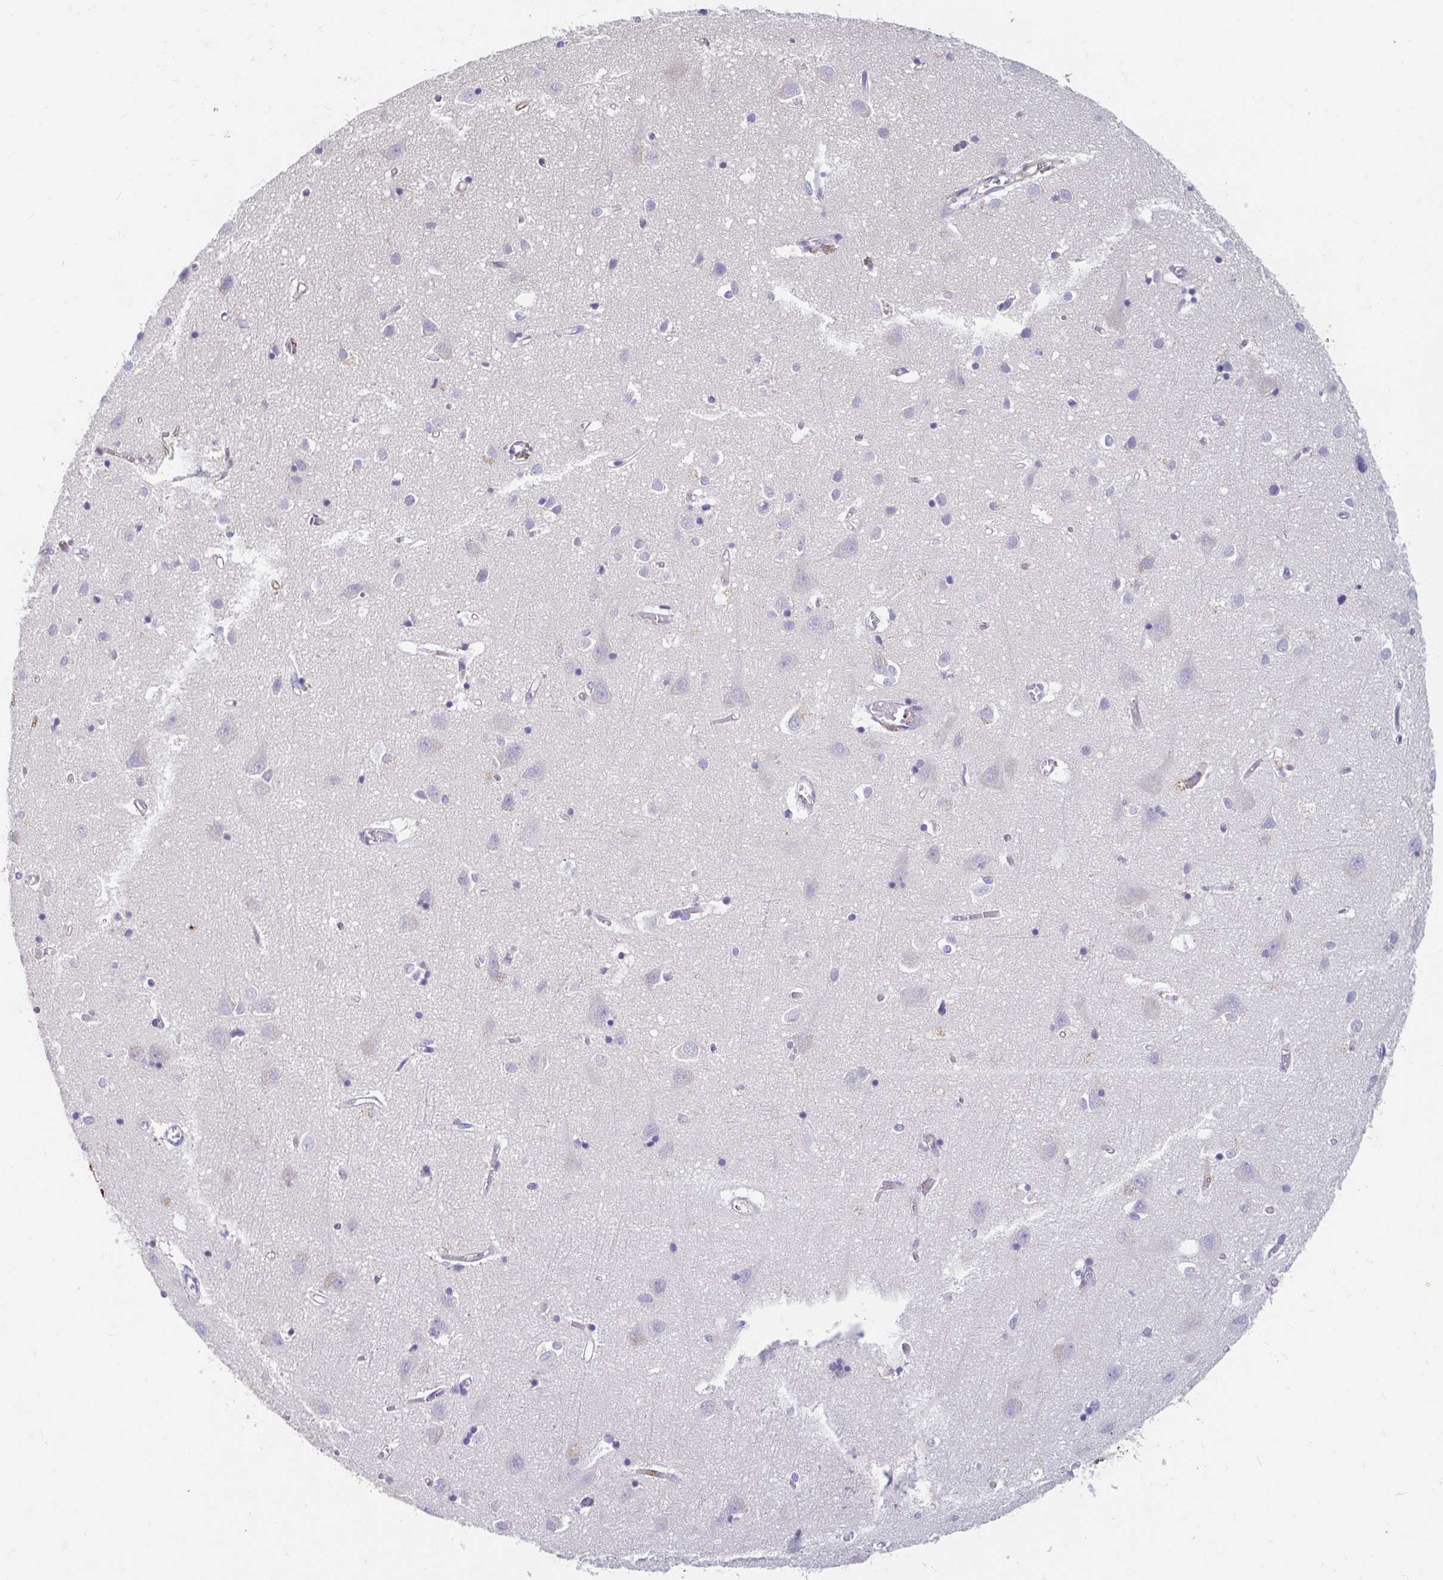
{"staining": {"intensity": "negative", "quantity": "none", "location": "none"}, "tissue": "cerebral cortex", "cell_type": "Endothelial cells", "image_type": "normal", "snomed": [{"axis": "morphology", "description": "Normal tissue, NOS"}, {"axis": "topography", "description": "Cerebral cortex"}], "caption": "DAB (3,3'-diaminobenzidine) immunohistochemical staining of unremarkable cerebral cortex displays no significant expression in endothelial cells. (Brightfield microscopy of DAB (3,3'-diaminobenzidine) IHC at high magnification).", "gene": "ADH1A", "patient": {"sex": "male", "age": 70}}